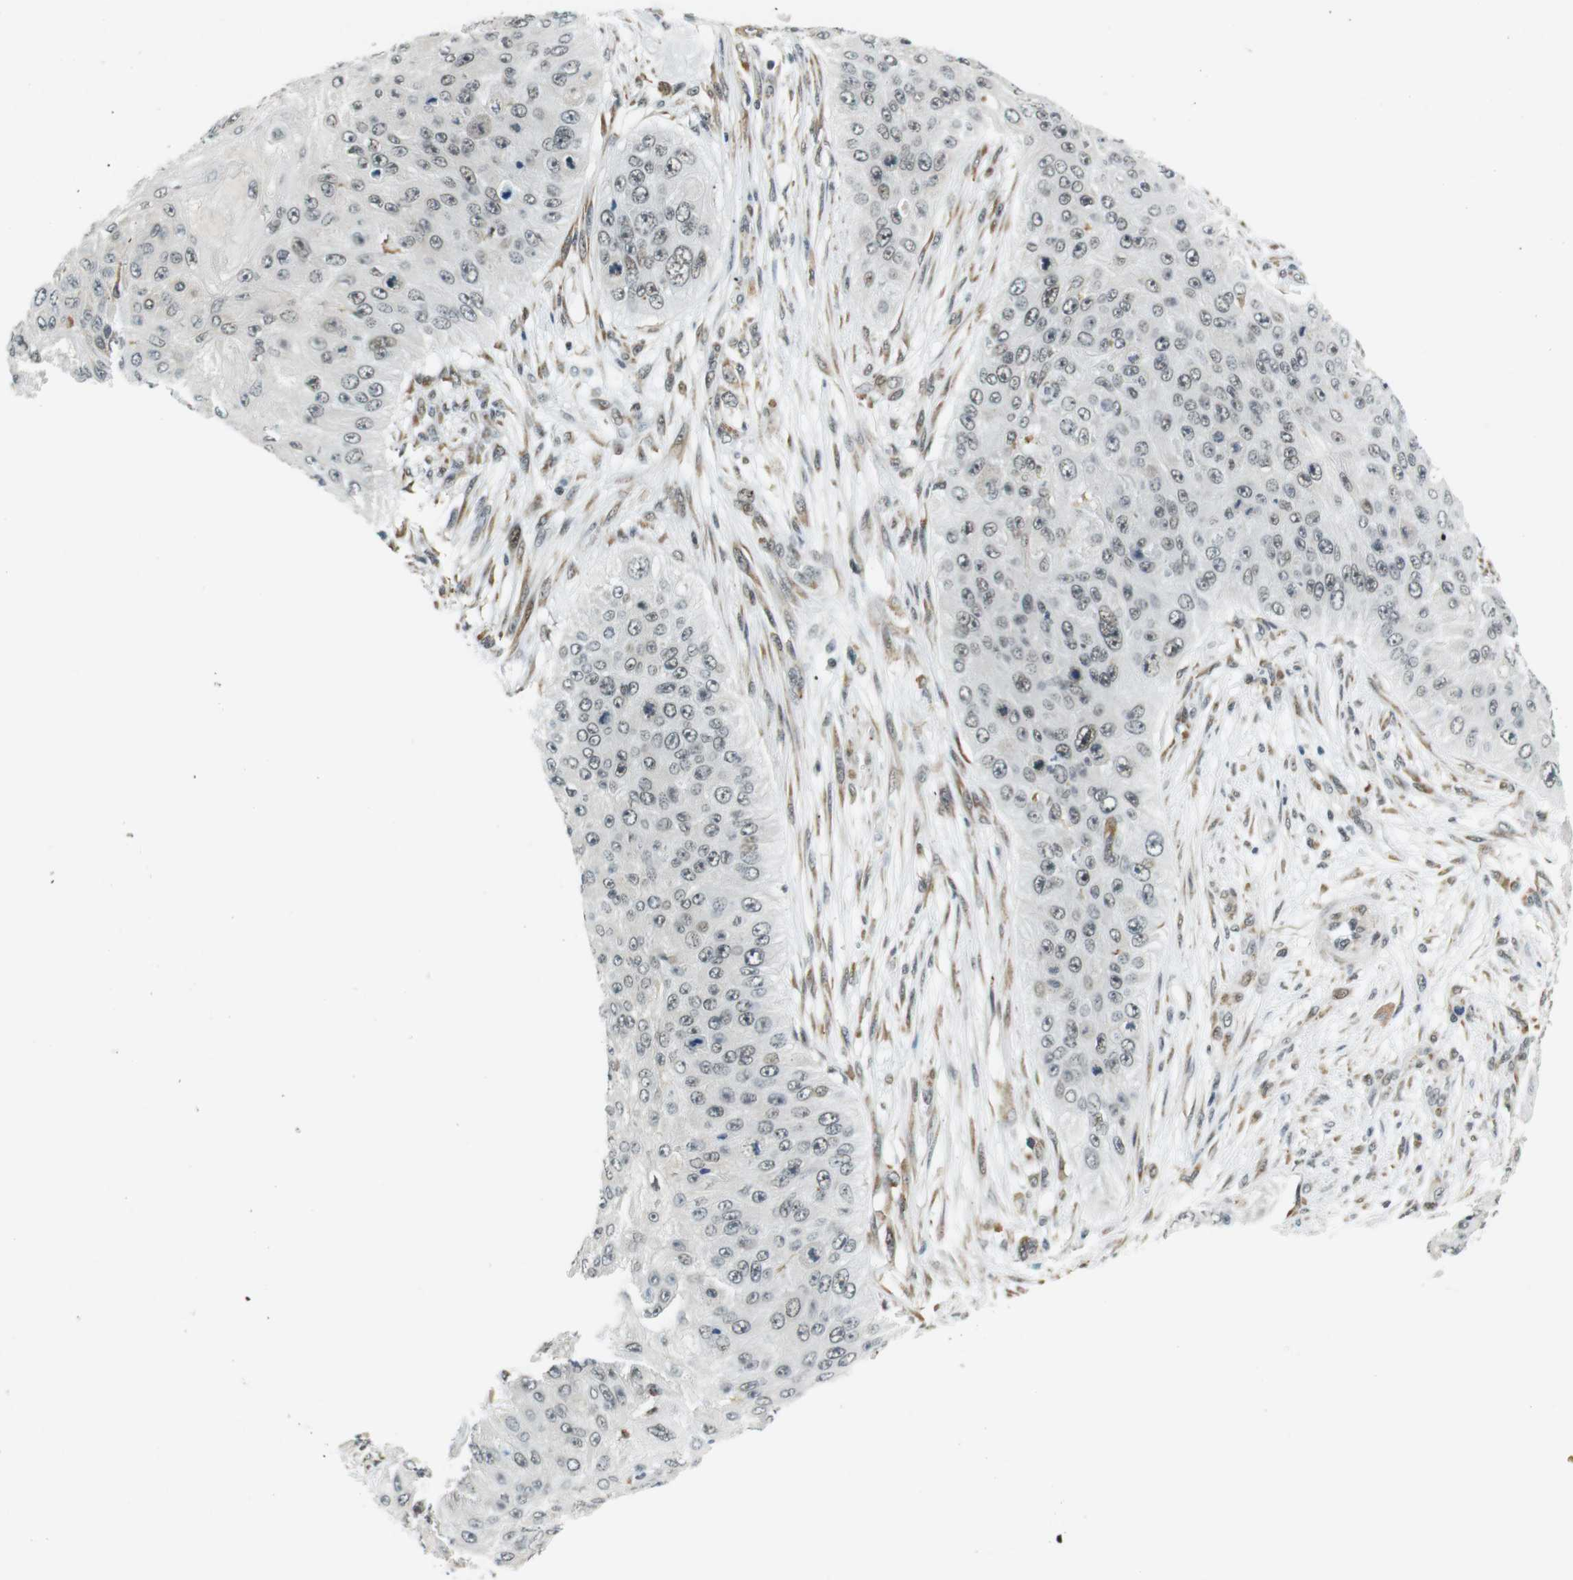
{"staining": {"intensity": "weak", "quantity": "25%-75%", "location": "nuclear"}, "tissue": "skin cancer", "cell_type": "Tumor cells", "image_type": "cancer", "snomed": [{"axis": "morphology", "description": "Squamous cell carcinoma, NOS"}, {"axis": "topography", "description": "Skin"}], "caption": "Immunohistochemical staining of squamous cell carcinoma (skin) displays low levels of weak nuclear positivity in approximately 25%-75% of tumor cells.", "gene": "RNF38", "patient": {"sex": "female", "age": 80}}